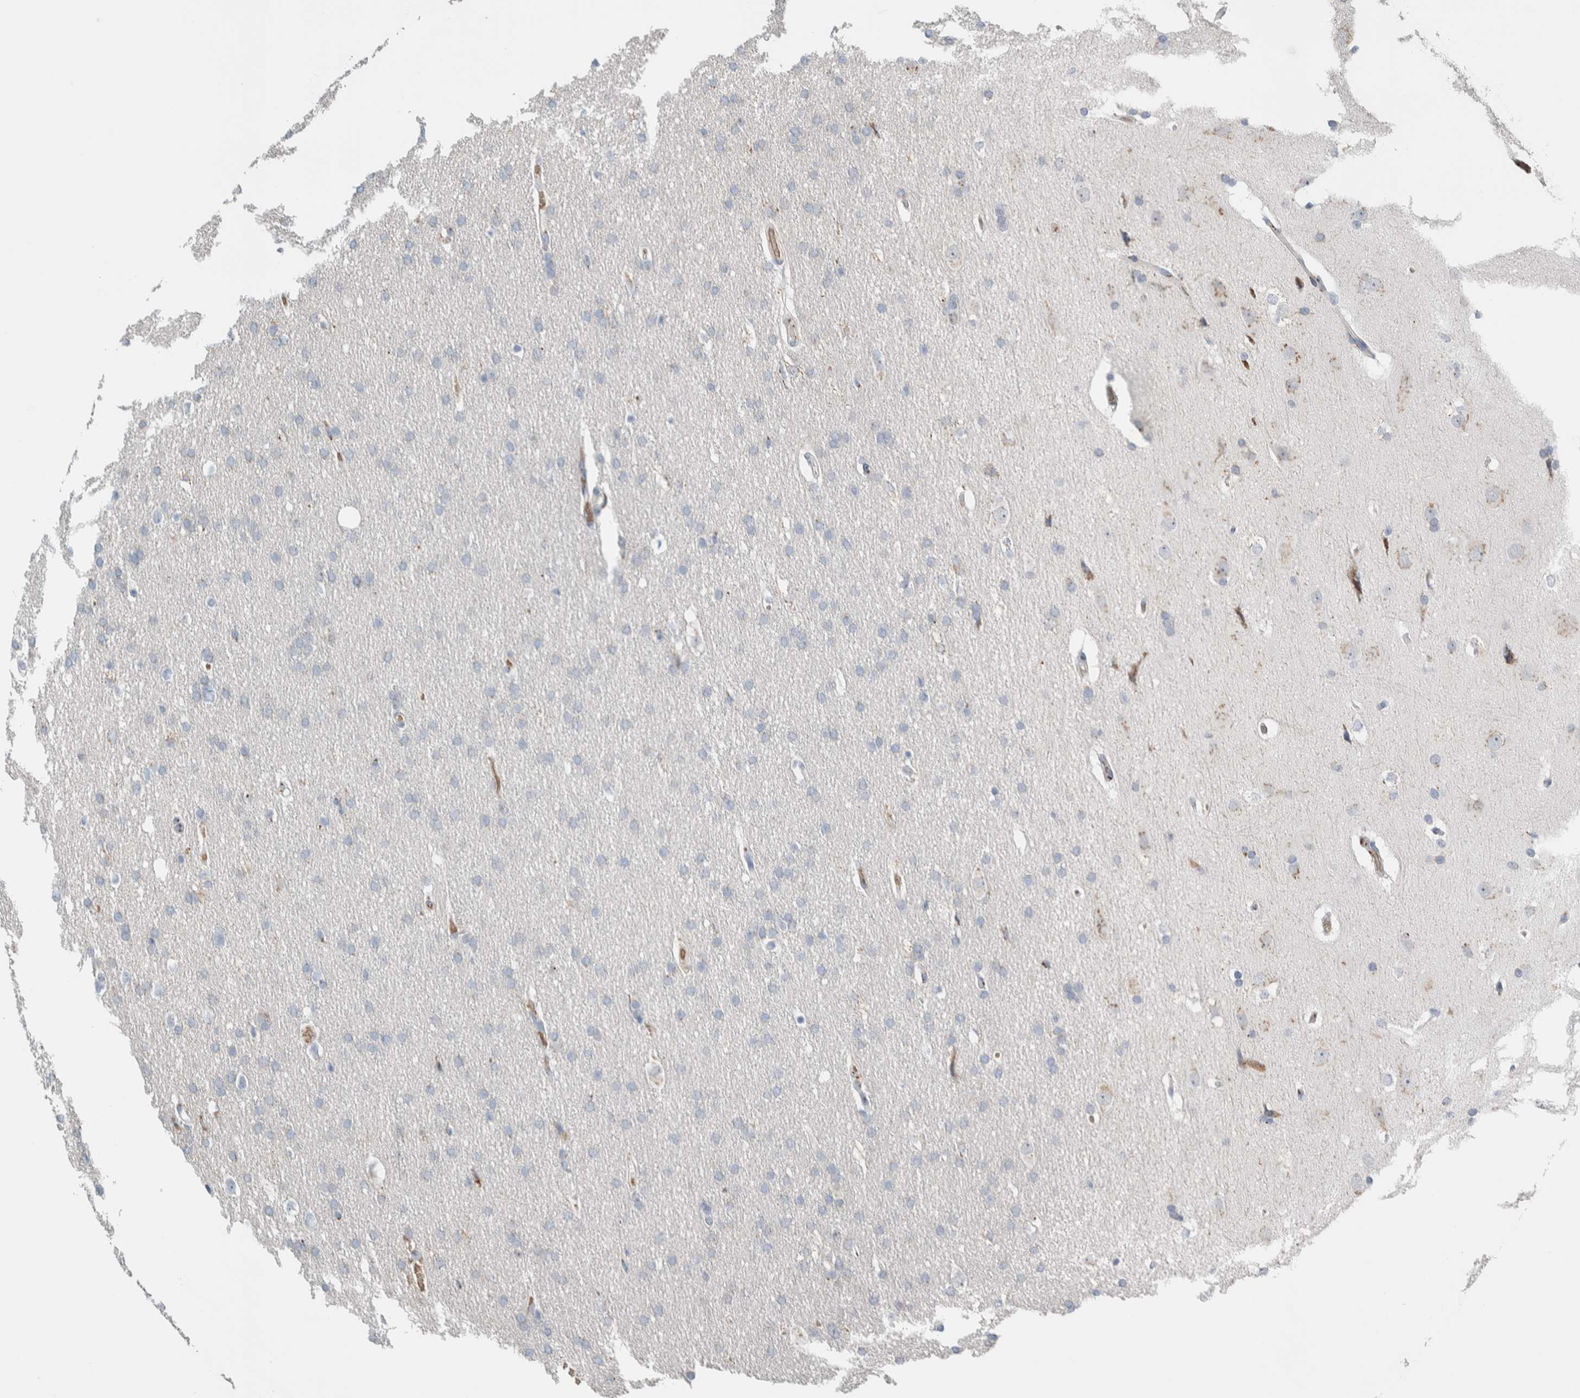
{"staining": {"intensity": "negative", "quantity": "none", "location": "none"}, "tissue": "glioma", "cell_type": "Tumor cells", "image_type": "cancer", "snomed": [{"axis": "morphology", "description": "Glioma, malignant, Low grade"}, {"axis": "topography", "description": "Brain"}], "caption": "Immunohistochemistry (IHC) image of neoplastic tissue: malignant low-grade glioma stained with DAB (3,3'-diaminobenzidine) demonstrates no significant protein expression in tumor cells.", "gene": "SLC38A10", "patient": {"sex": "female", "age": 37}}